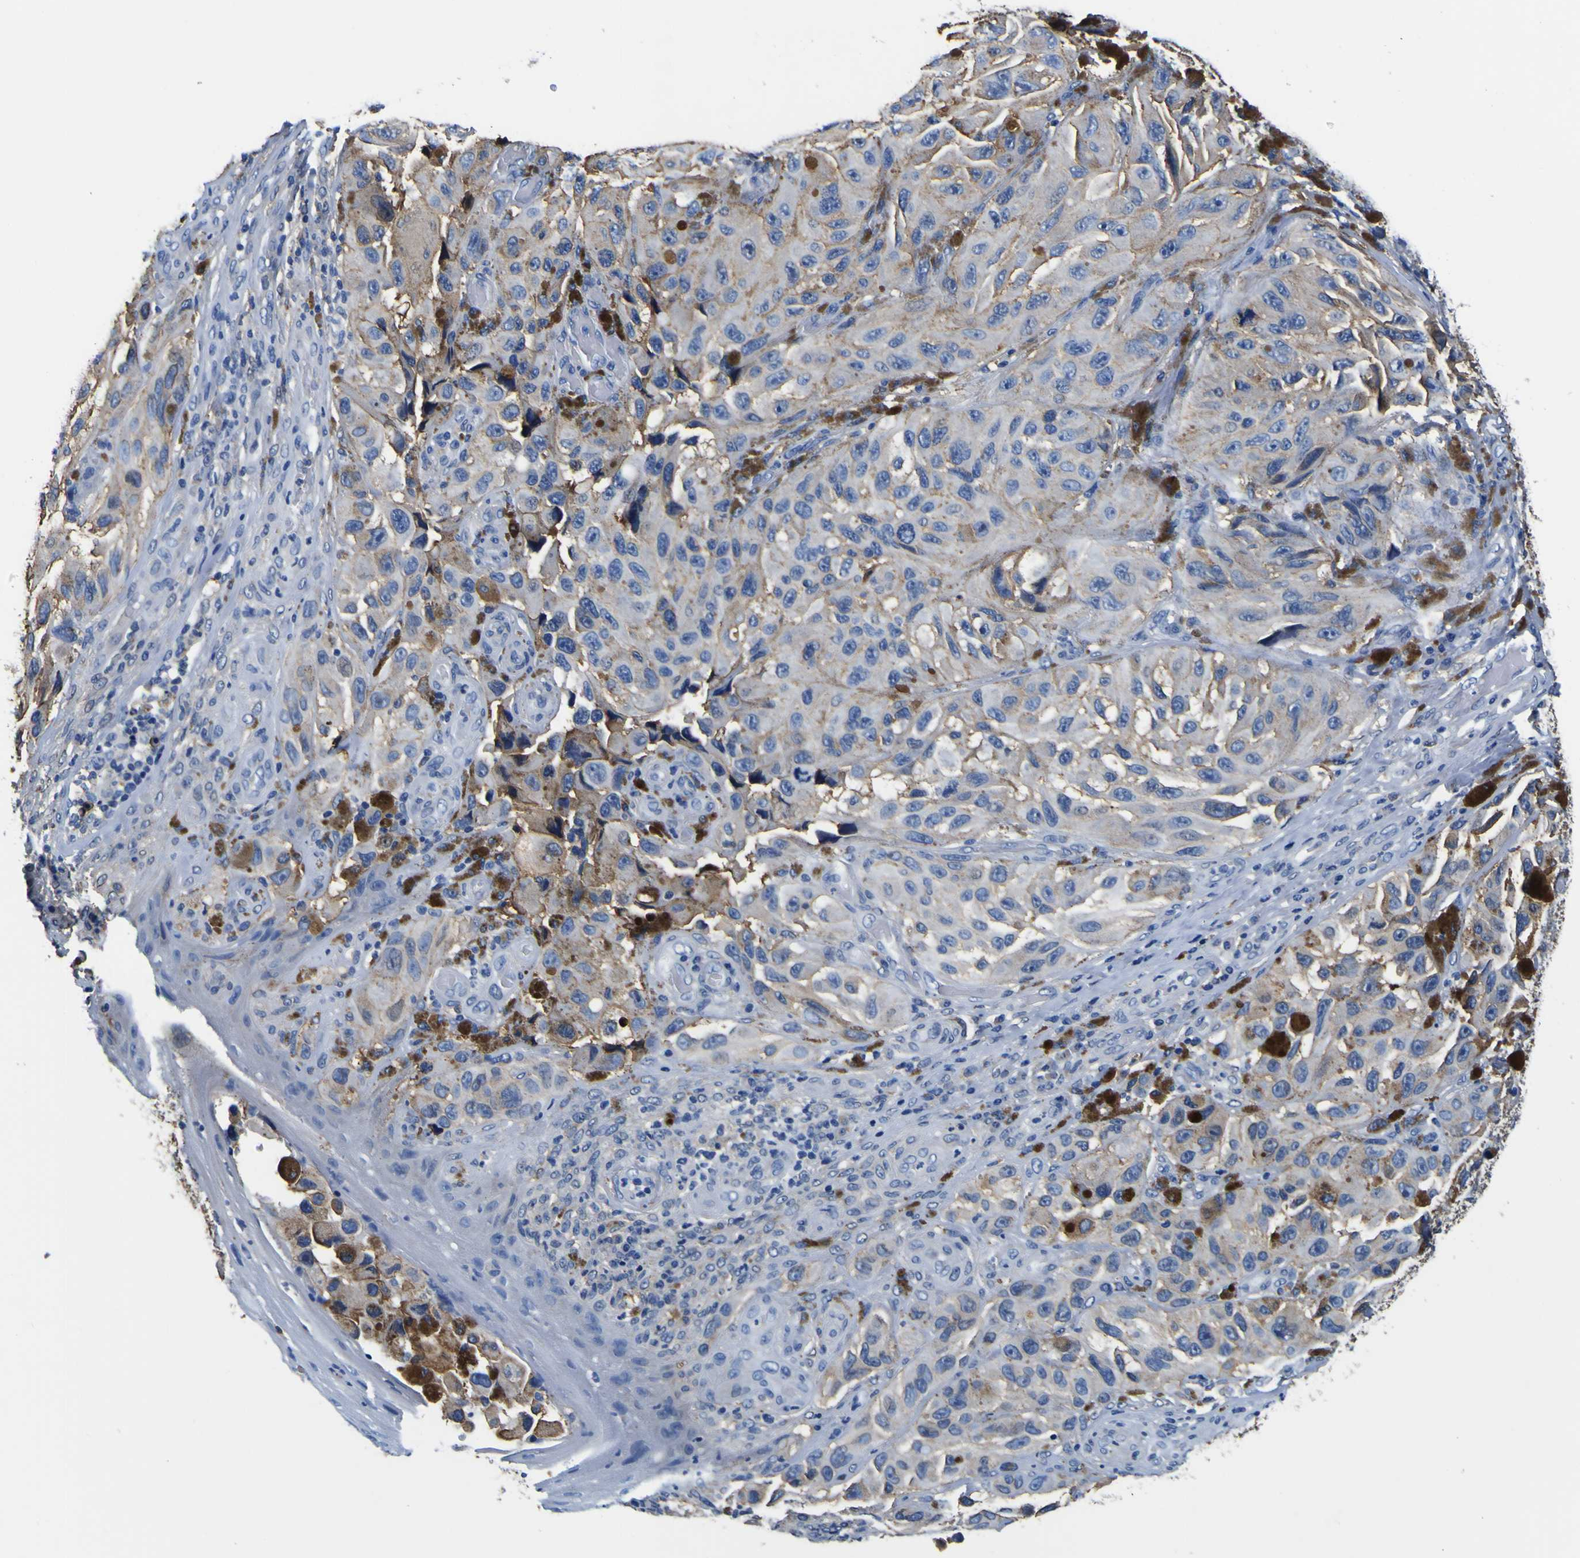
{"staining": {"intensity": "moderate", "quantity": "25%-75%", "location": "cytoplasmic/membranous"}, "tissue": "melanoma", "cell_type": "Tumor cells", "image_type": "cancer", "snomed": [{"axis": "morphology", "description": "Malignant melanoma, NOS"}, {"axis": "topography", "description": "Skin"}], "caption": "A brown stain highlights moderate cytoplasmic/membranous expression of a protein in melanoma tumor cells.", "gene": "PXDN", "patient": {"sex": "female", "age": 73}}